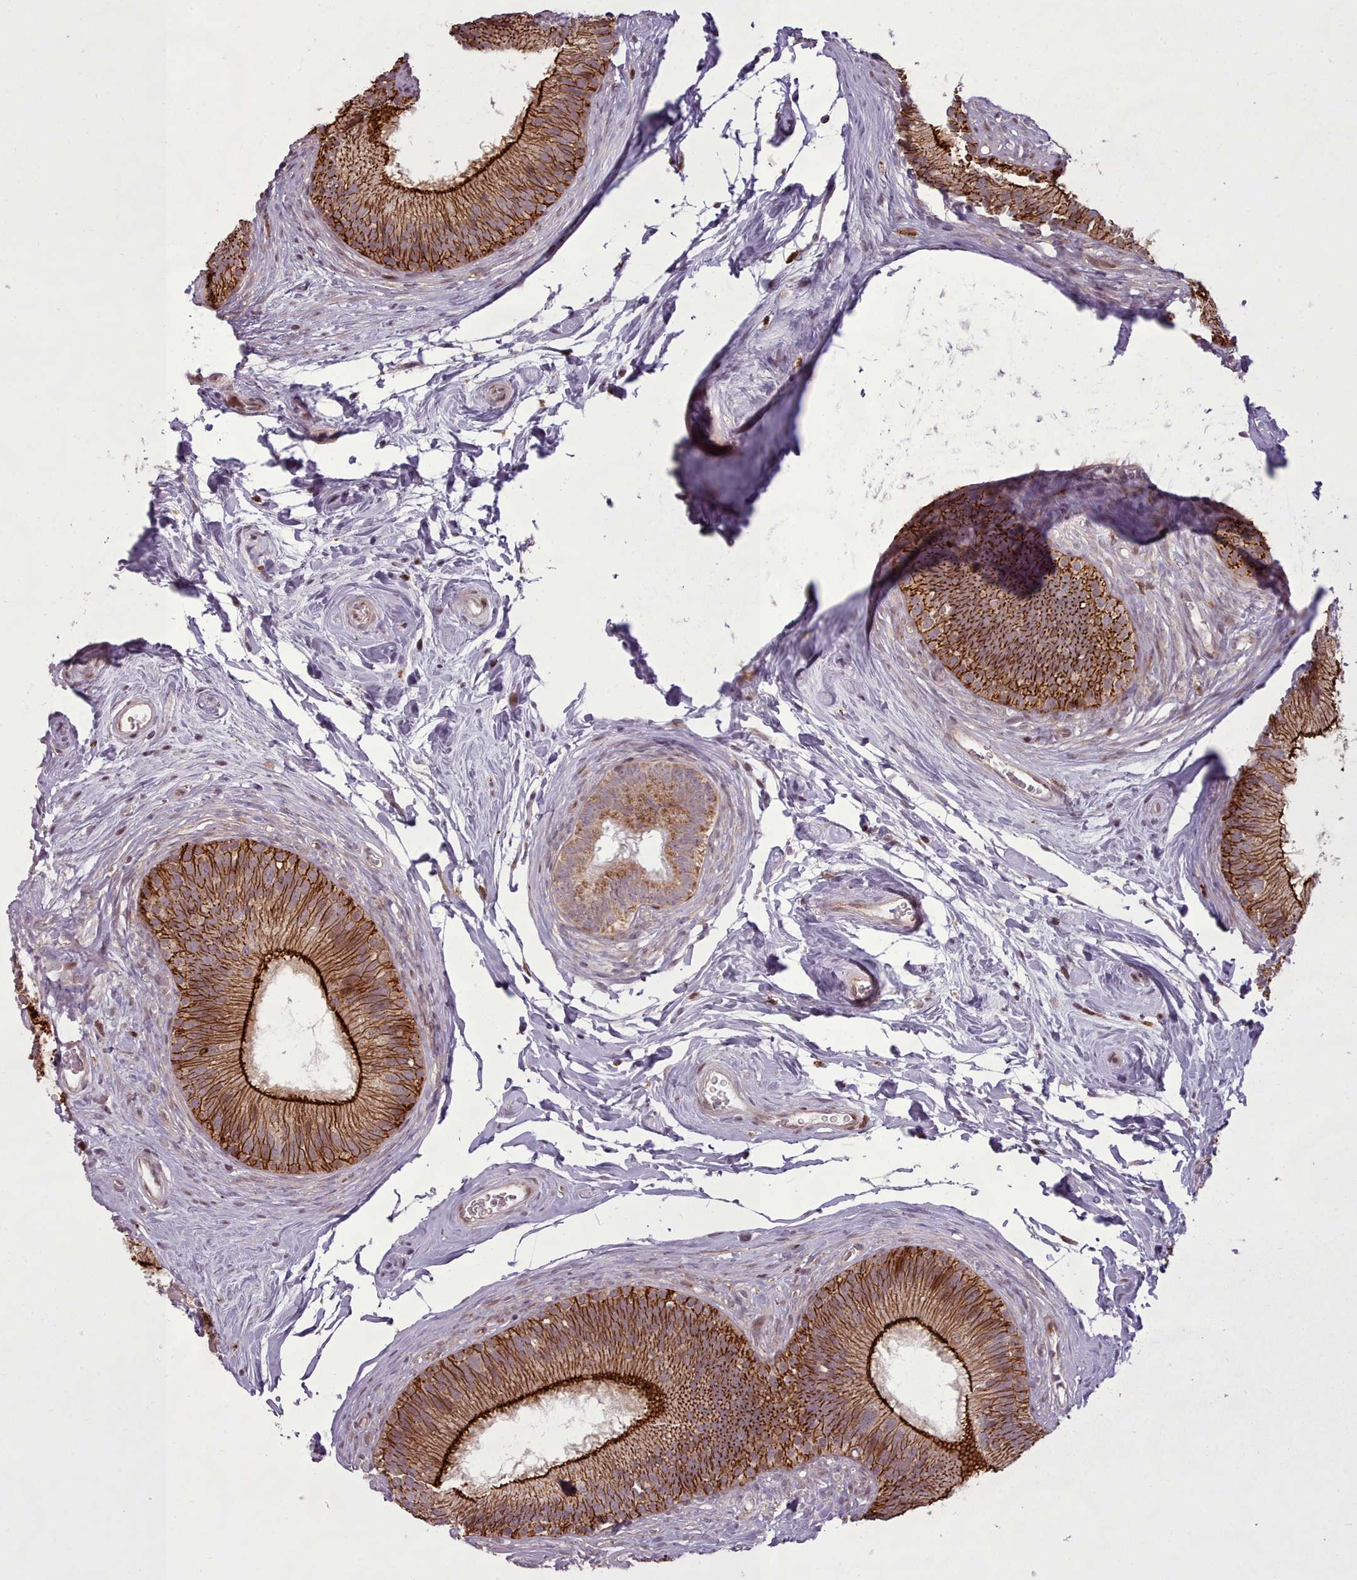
{"staining": {"intensity": "strong", "quantity": "25%-75%", "location": "cytoplasmic/membranous"}, "tissue": "epididymis", "cell_type": "Glandular cells", "image_type": "normal", "snomed": [{"axis": "morphology", "description": "Normal tissue, NOS"}, {"axis": "topography", "description": "Epididymis"}], "caption": "Epididymis stained with a protein marker demonstrates strong staining in glandular cells.", "gene": "LGALS9B", "patient": {"sex": "male", "age": 33}}